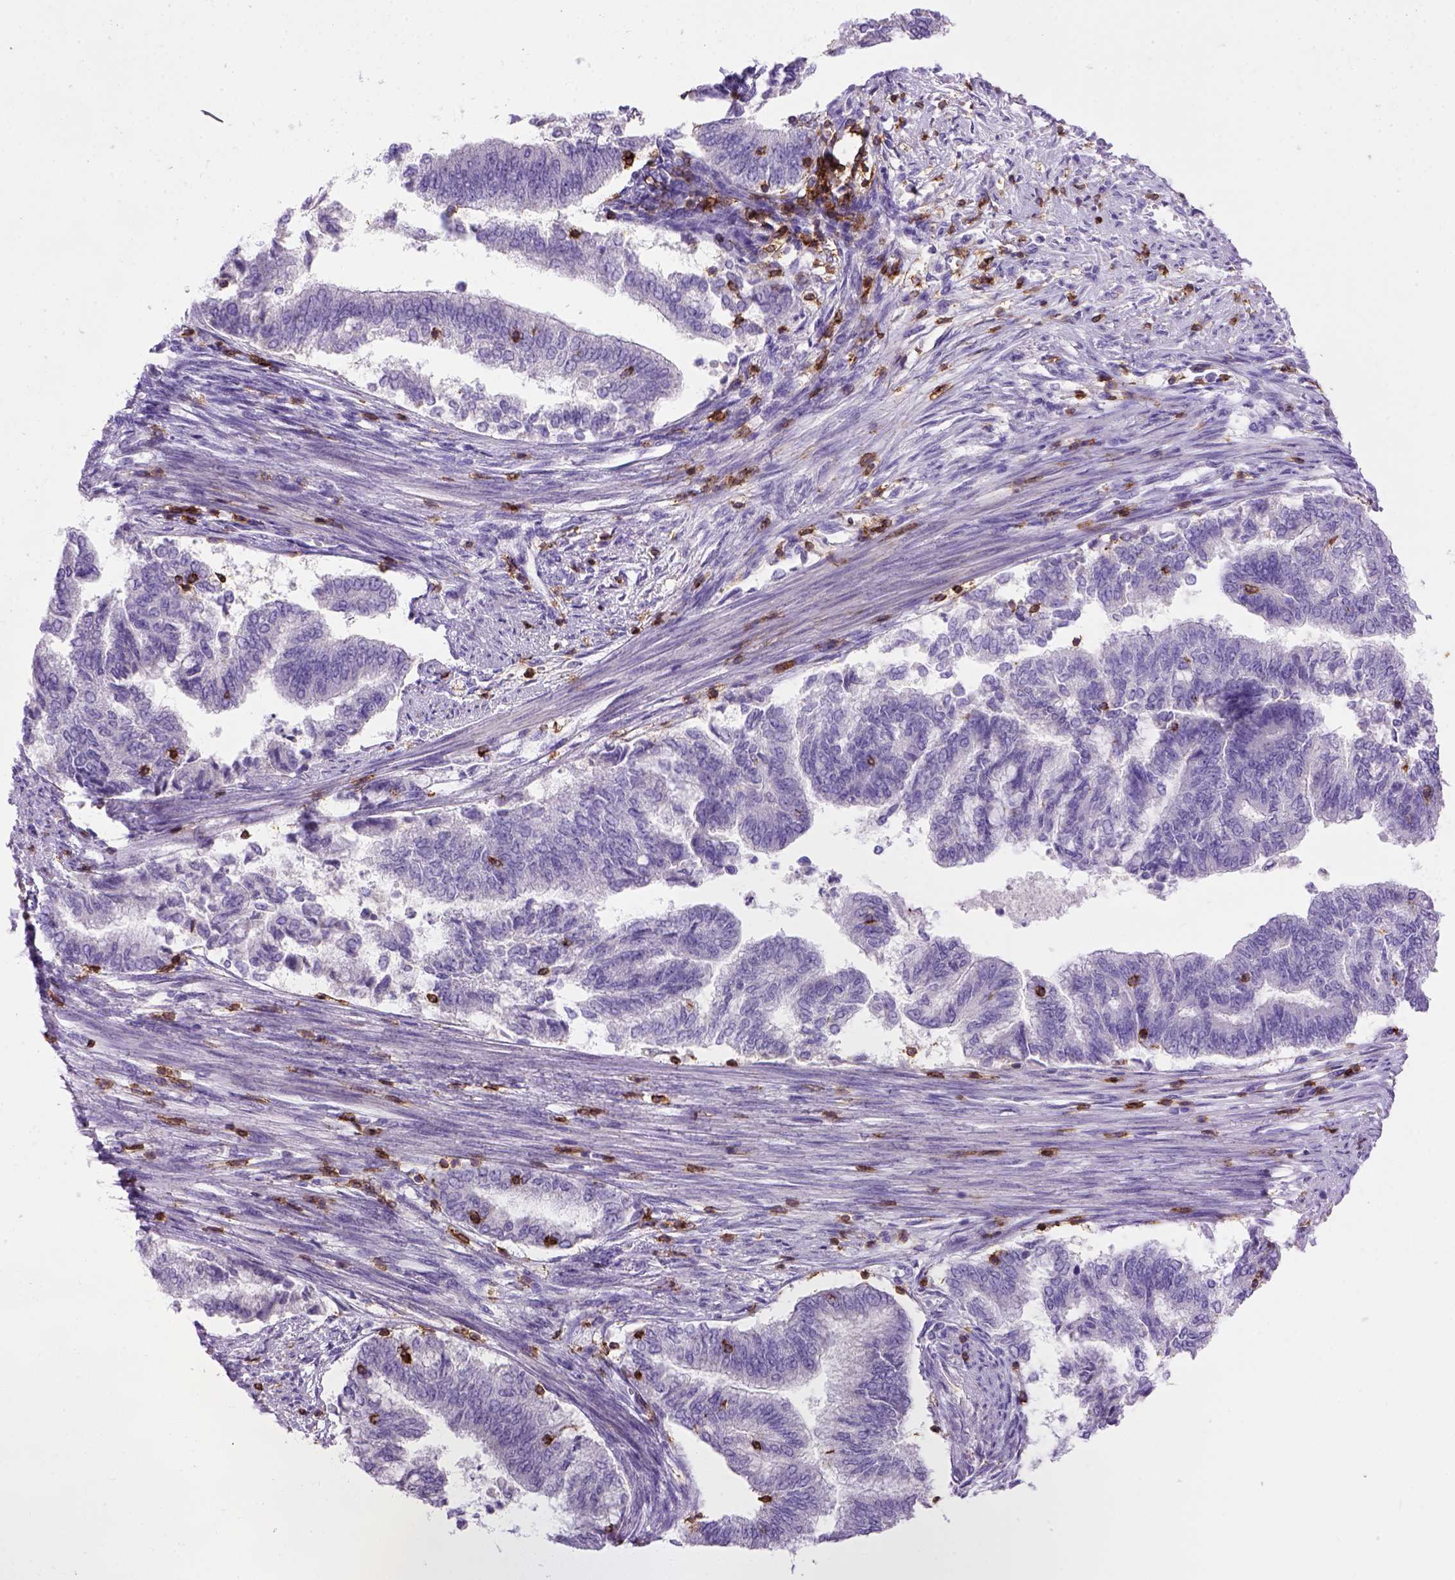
{"staining": {"intensity": "negative", "quantity": "none", "location": "none"}, "tissue": "endometrial cancer", "cell_type": "Tumor cells", "image_type": "cancer", "snomed": [{"axis": "morphology", "description": "Adenocarcinoma, NOS"}, {"axis": "topography", "description": "Endometrium"}], "caption": "Tumor cells are negative for brown protein staining in endometrial cancer (adenocarcinoma).", "gene": "CD3E", "patient": {"sex": "female", "age": 65}}